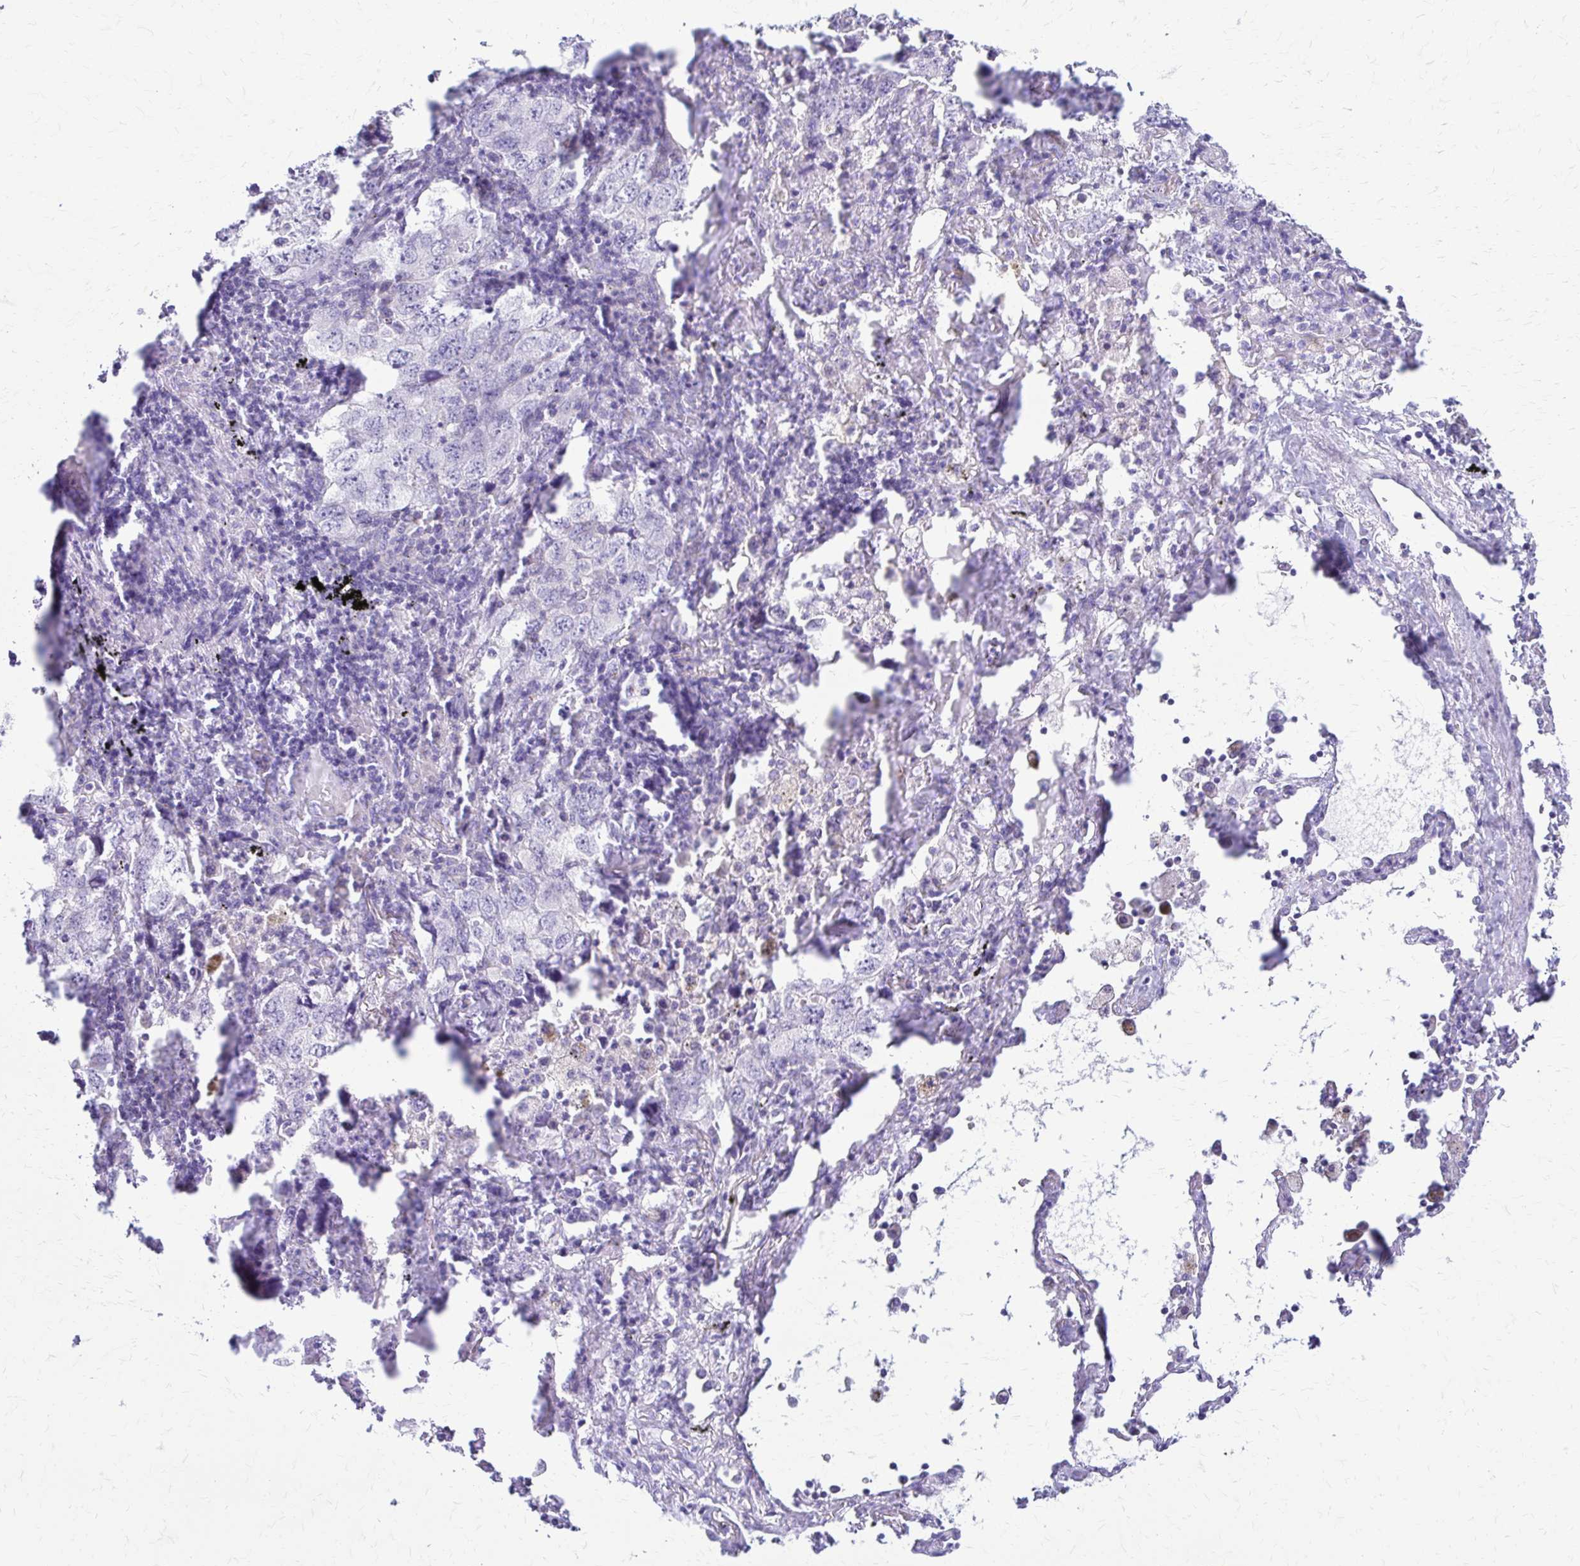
{"staining": {"intensity": "negative", "quantity": "none", "location": "none"}, "tissue": "lung cancer", "cell_type": "Tumor cells", "image_type": "cancer", "snomed": [{"axis": "morphology", "description": "Adenocarcinoma, NOS"}, {"axis": "topography", "description": "Lung"}], "caption": "High magnification brightfield microscopy of lung cancer stained with DAB (brown) and counterstained with hematoxylin (blue): tumor cells show no significant expression.", "gene": "DSP", "patient": {"sex": "female", "age": 57}}